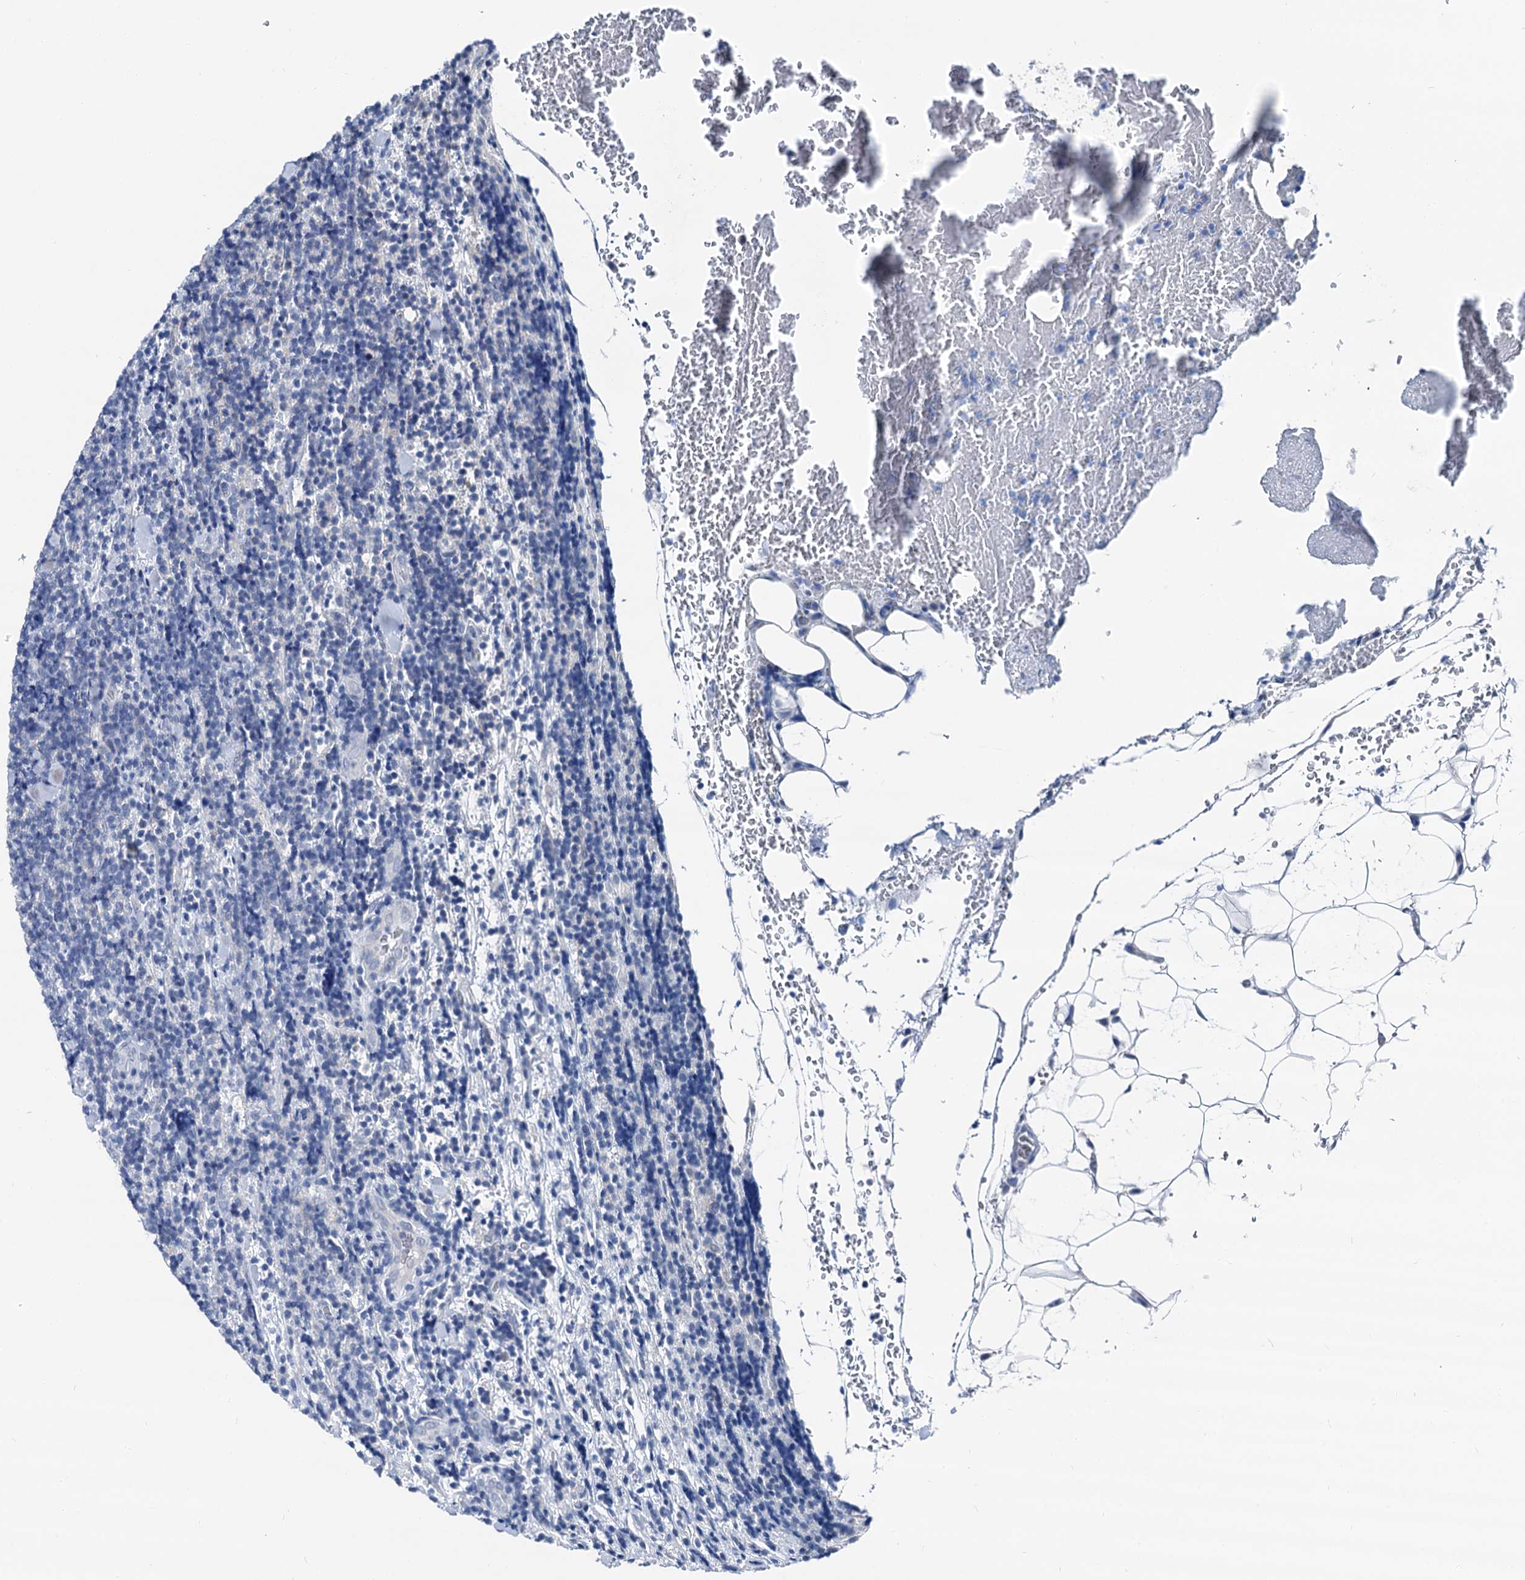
{"staining": {"intensity": "negative", "quantity": "none", "location": "none"}, "tissue": "lymphoma", "cell_type": "Tumor cells", "image_type": "cancer", "snomed": [{"axis": "morphology", "description": "Malignant lymphoma, non-Hodgkin's type, Low grade"}, {"axis": "topography", "description": "Lymph node"}], "caption": "IHC micrograph of neoplastic tissue: low-grade malignant lymphoma, non-Hodgkin's type stained with DAB exhibits no significant protein positivity in tumor cells.", "gene": "GLO1", "patient": {"sex": "male", "age": 66}}